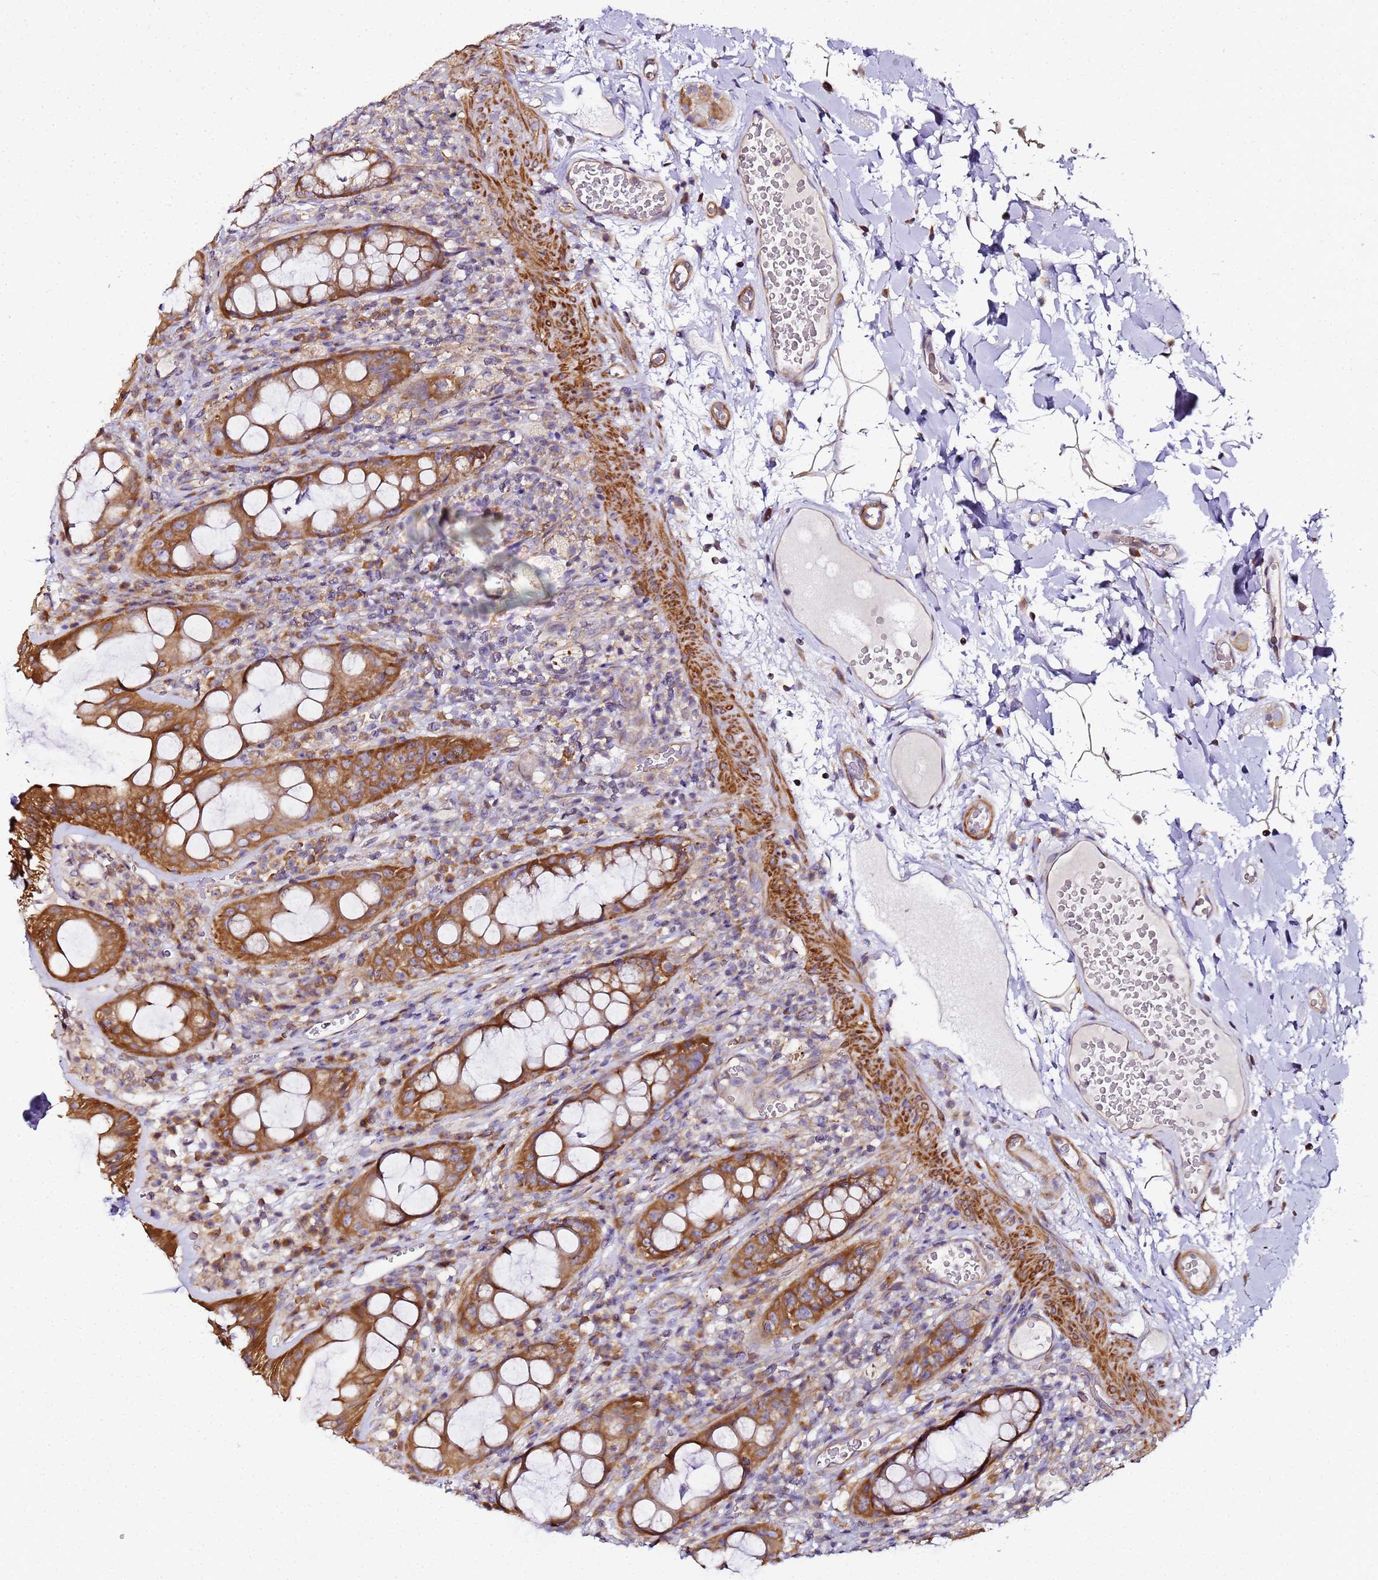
{"staining": {"intensity": "moderate", "quantity": ">75%", "location": "cytoplasmic/membranous"}, "tissue": "rectum", "cell_type": "Glandular cells", "image_type": "normal", "snomed": [{"axis": "morphology", "description": "Normal tissue, NOS"}, {"axis": "topography", "description": "Rectum"}], "caption": "This micrograph exhibits immunohistochemistry (IHC) staining of unremarkable rectum, with medium moderate cytoplasmic/membranous expression in approximately >75% of glandular cells.", "gene": "RPL13A", "patient": {"sex": "female", "age": 57}}